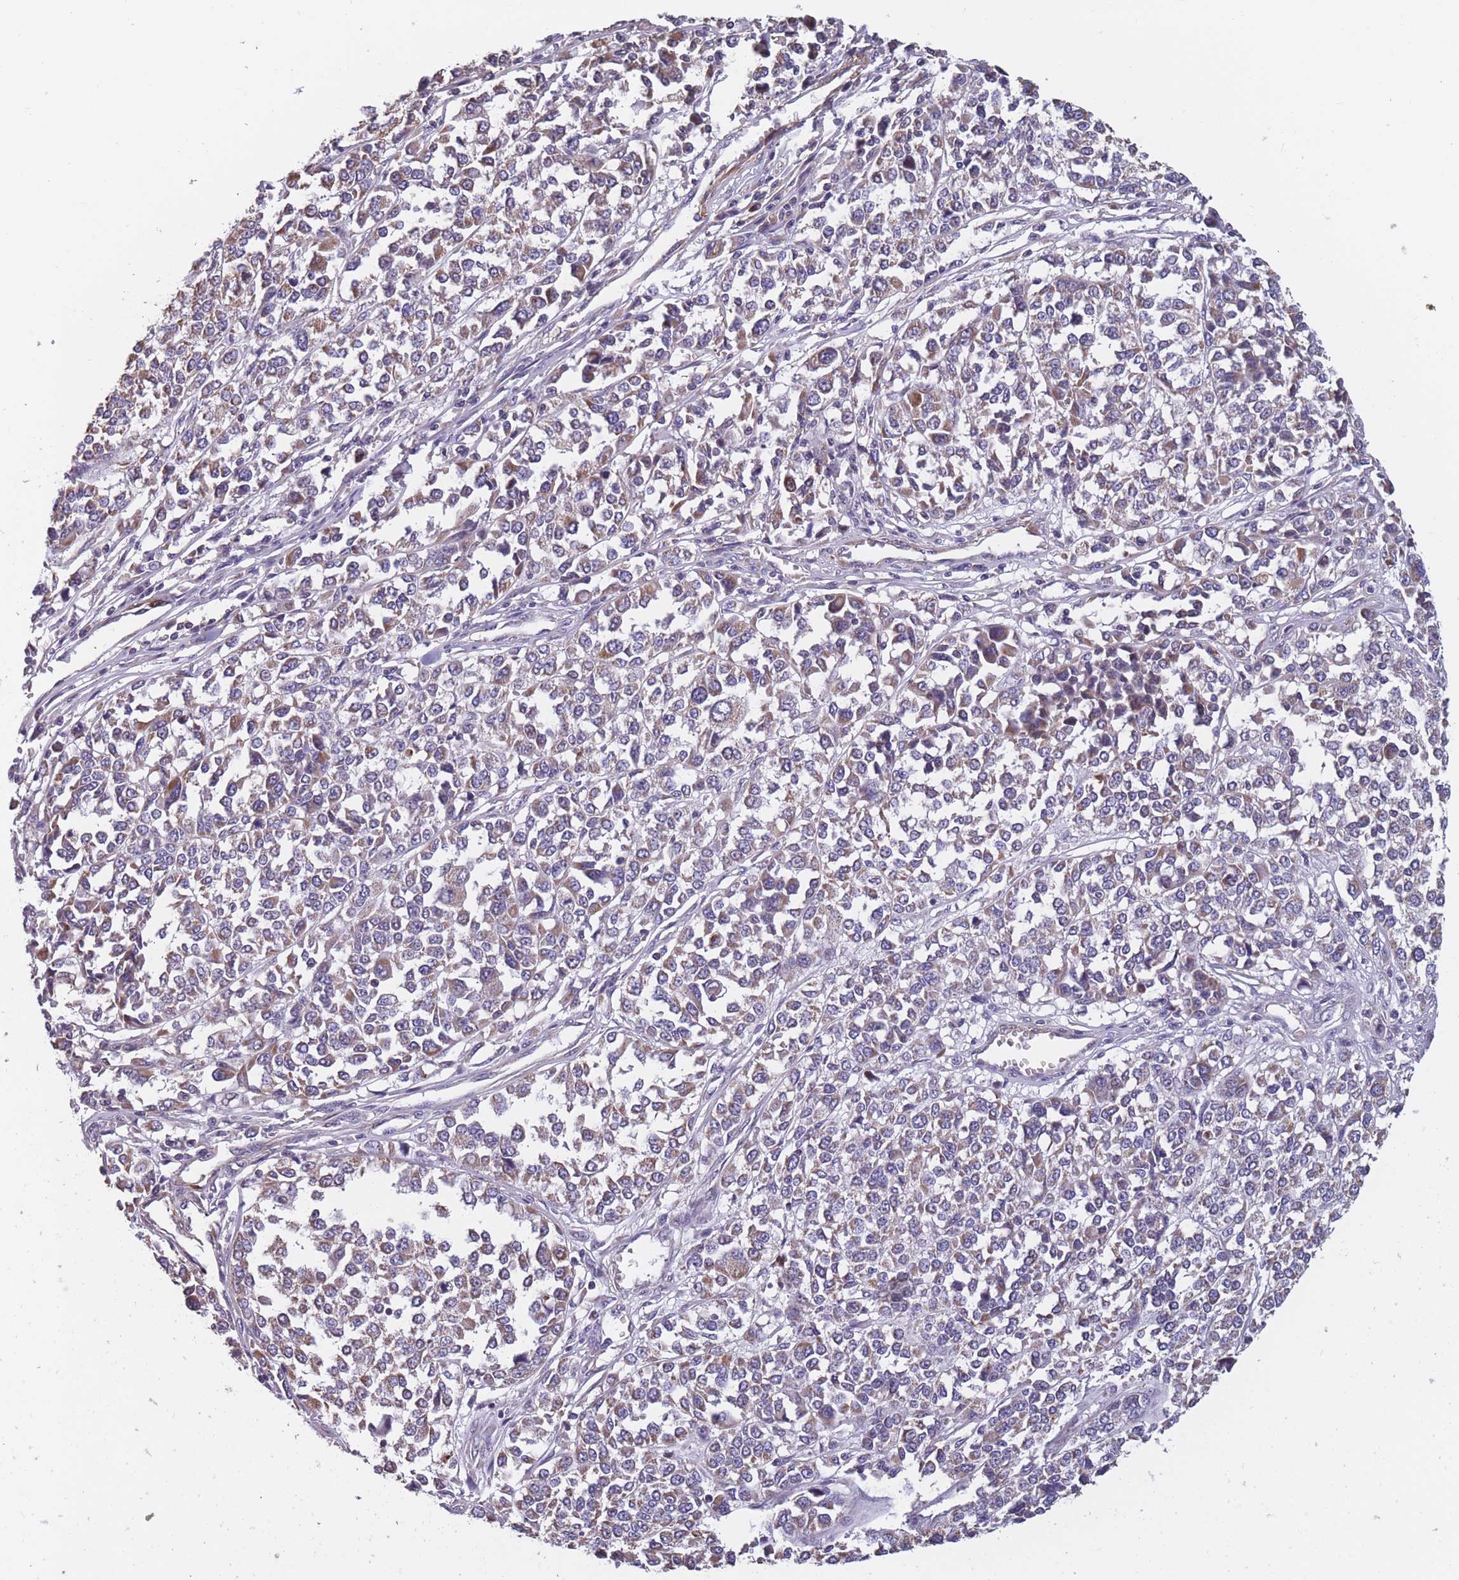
{"staining": {"intensity": "moderate", "quantity": "25%-75%", "location": "cytoplasmic/membranous"}, "tissue": "melanoma", "cell_type": "Tumor cells", "image_type": "cancer", "snomed": [{"axis": "morphology", "description": "Malignant melanoma, Metastatic site"}, {"axis": "topography", "description": "Lymph node"}], "caption": "Approximately 25%-75% of tumor cells in melanoma exhibit moderate cytoplasmic/membranous protein expression as visualized by brown immunohistochemical staining.", "gene": "TOMM40L", "patient": {"sex": "male", "age": 44}}